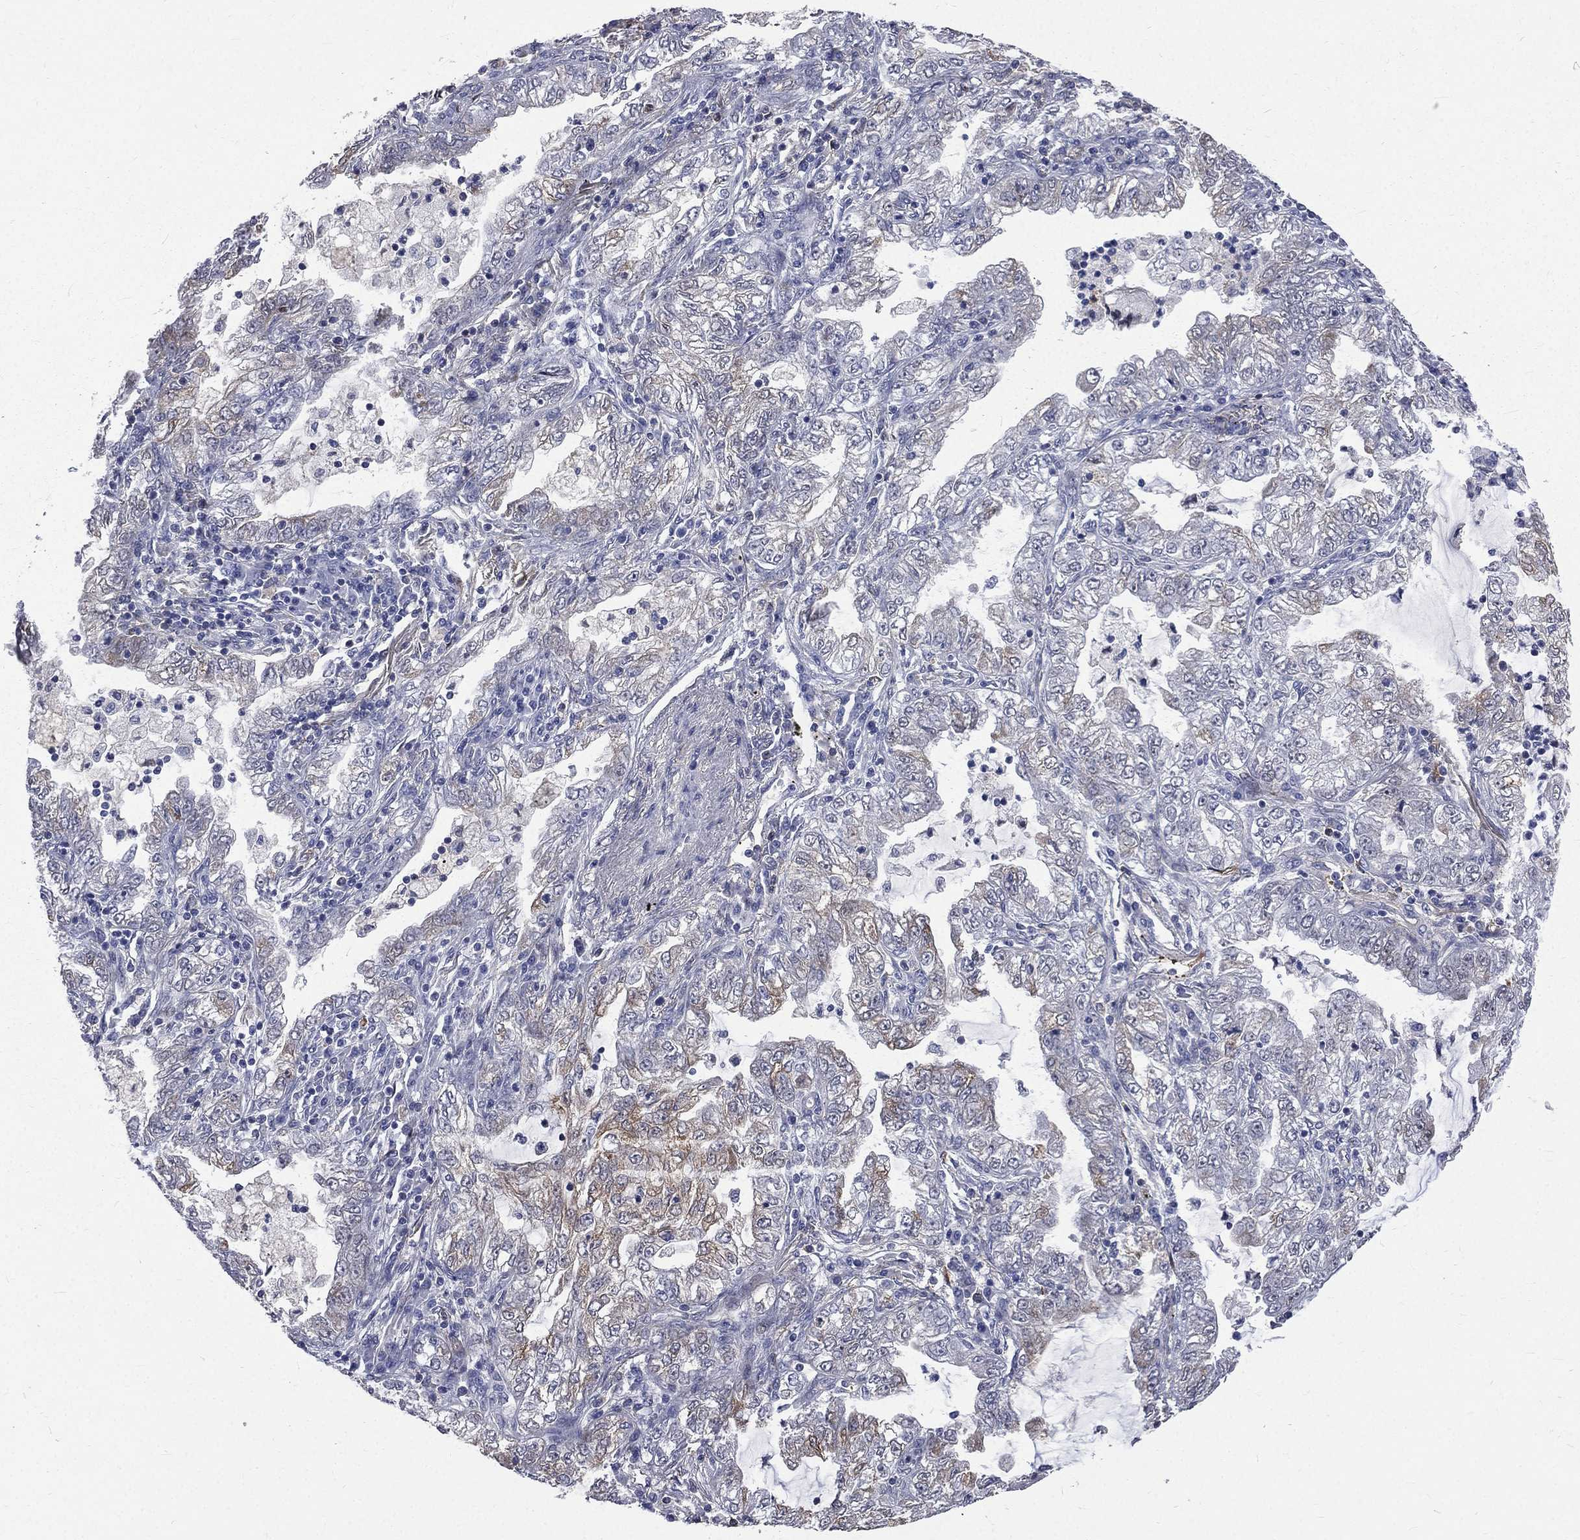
{"staining": {"intensity": "weak", "quantity": "<25%", "location": "cytoplasmic/membranous"}, "tissue": "lung cancer", "cell_type": "Tumor cells", "image_type": "cancer", "snomed": [{"axis": "morphology", "description": "Adenocarcinoma, NOS"}, {"axis": "topography", "description": "Lung"}], "caption": "Immunohistochemical staining of adenocarcinoma (lung) exhibits no significant staining in tumor cells.", "gene": "FGG", "patient": {"sex": "female", "age": 73}}